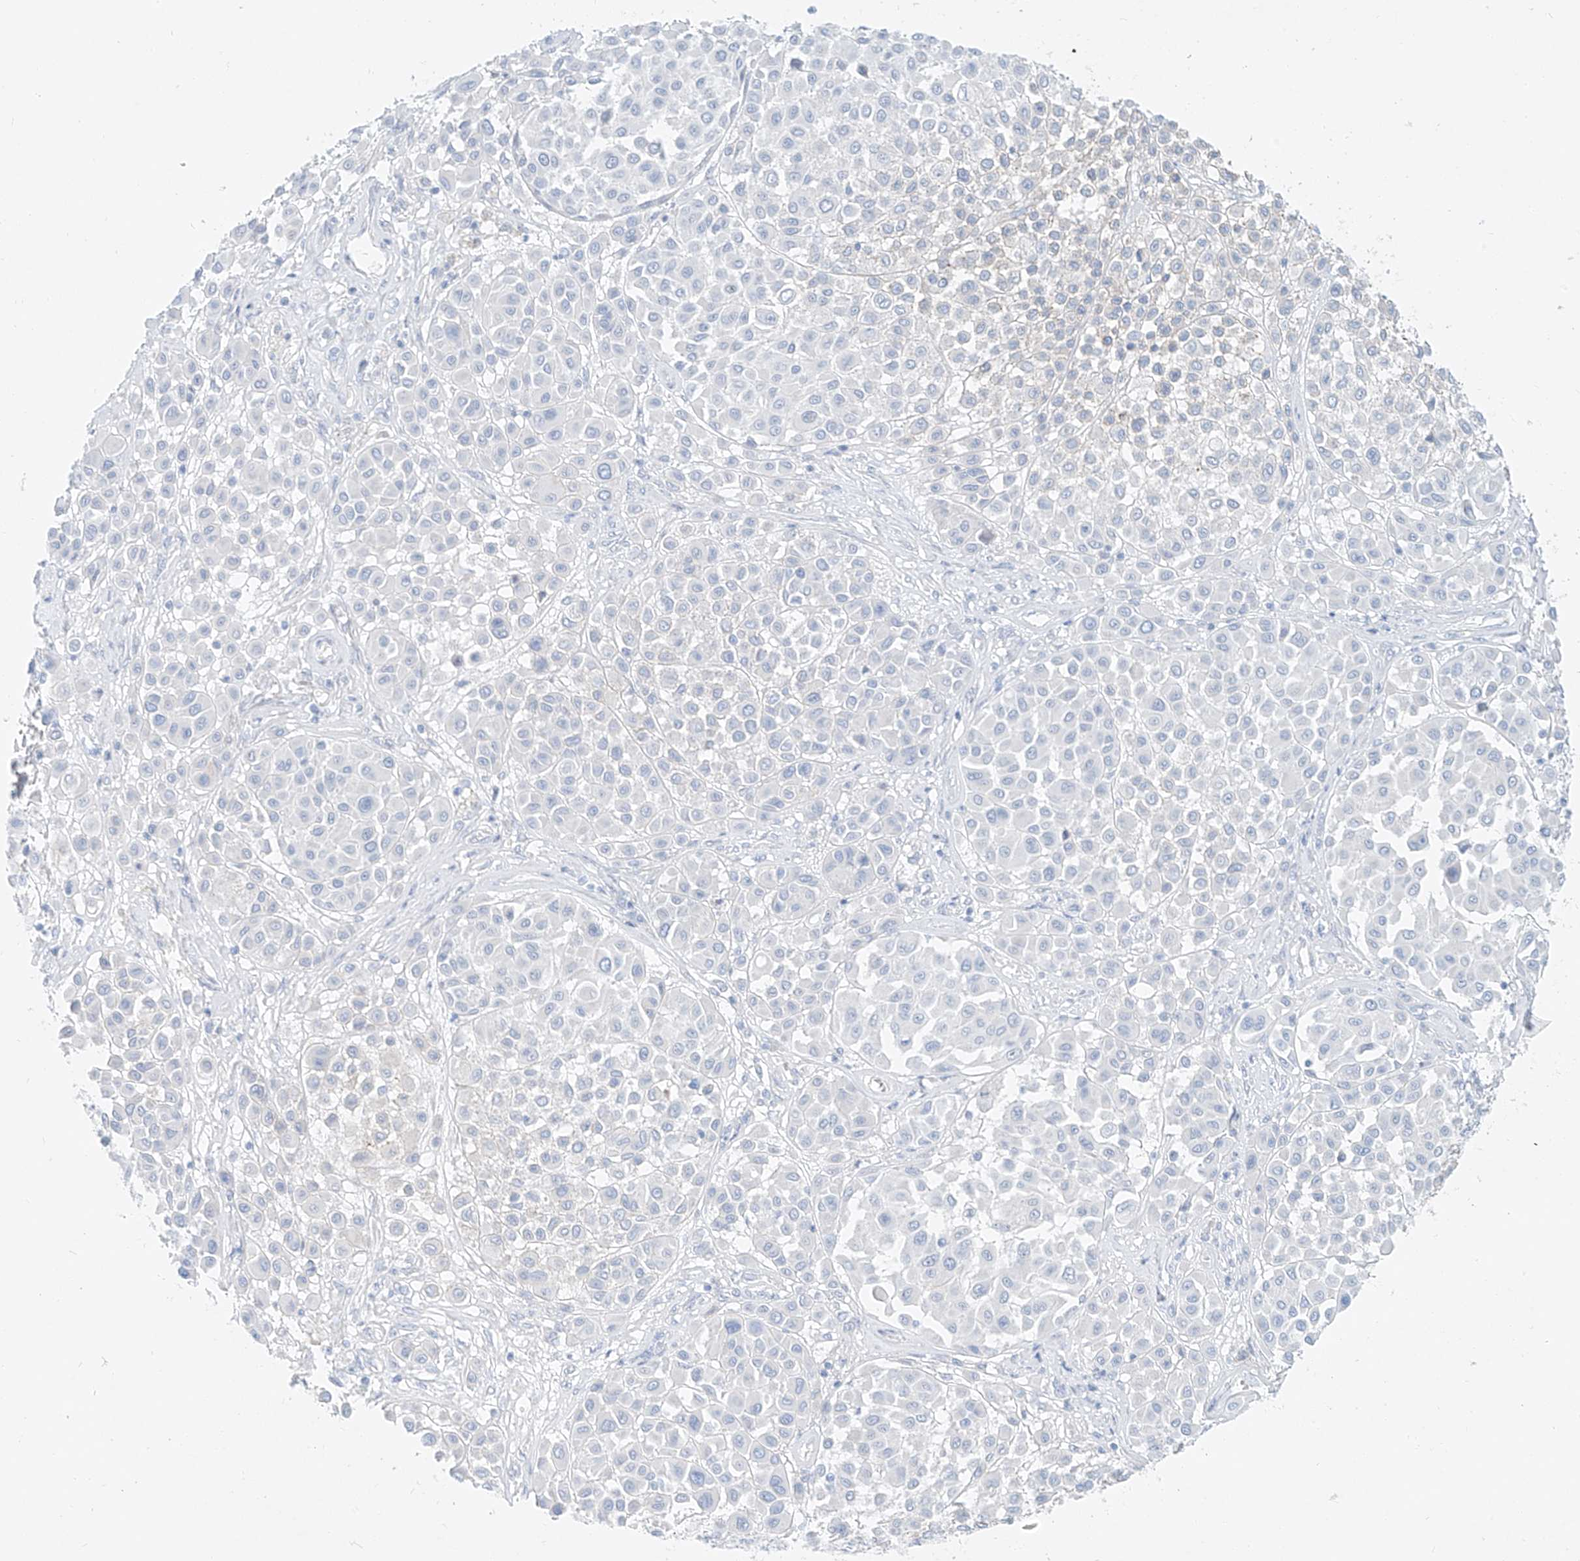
{"staining": {"intensity": "negative", "quantity": "none", "location": "none"}, "tissue": "melanoma", "cell_type": "Tumor cells", "image_type": "cancer", "snomed": [{"axis": "morphology", "description": "Malignant melanoma, Metastatic site"}, {"axis": "topography", "description": "Soft tissue"}], "caption": "IHC image of neoplastic tissue: human malignant melanoma (metastatic site) stained with DAB (3,3'-diaminobenzidine) displays no significant protein expression in tumor cells.", "gene": "AJM1", "patient": {"sex": "male", "age": 41}}